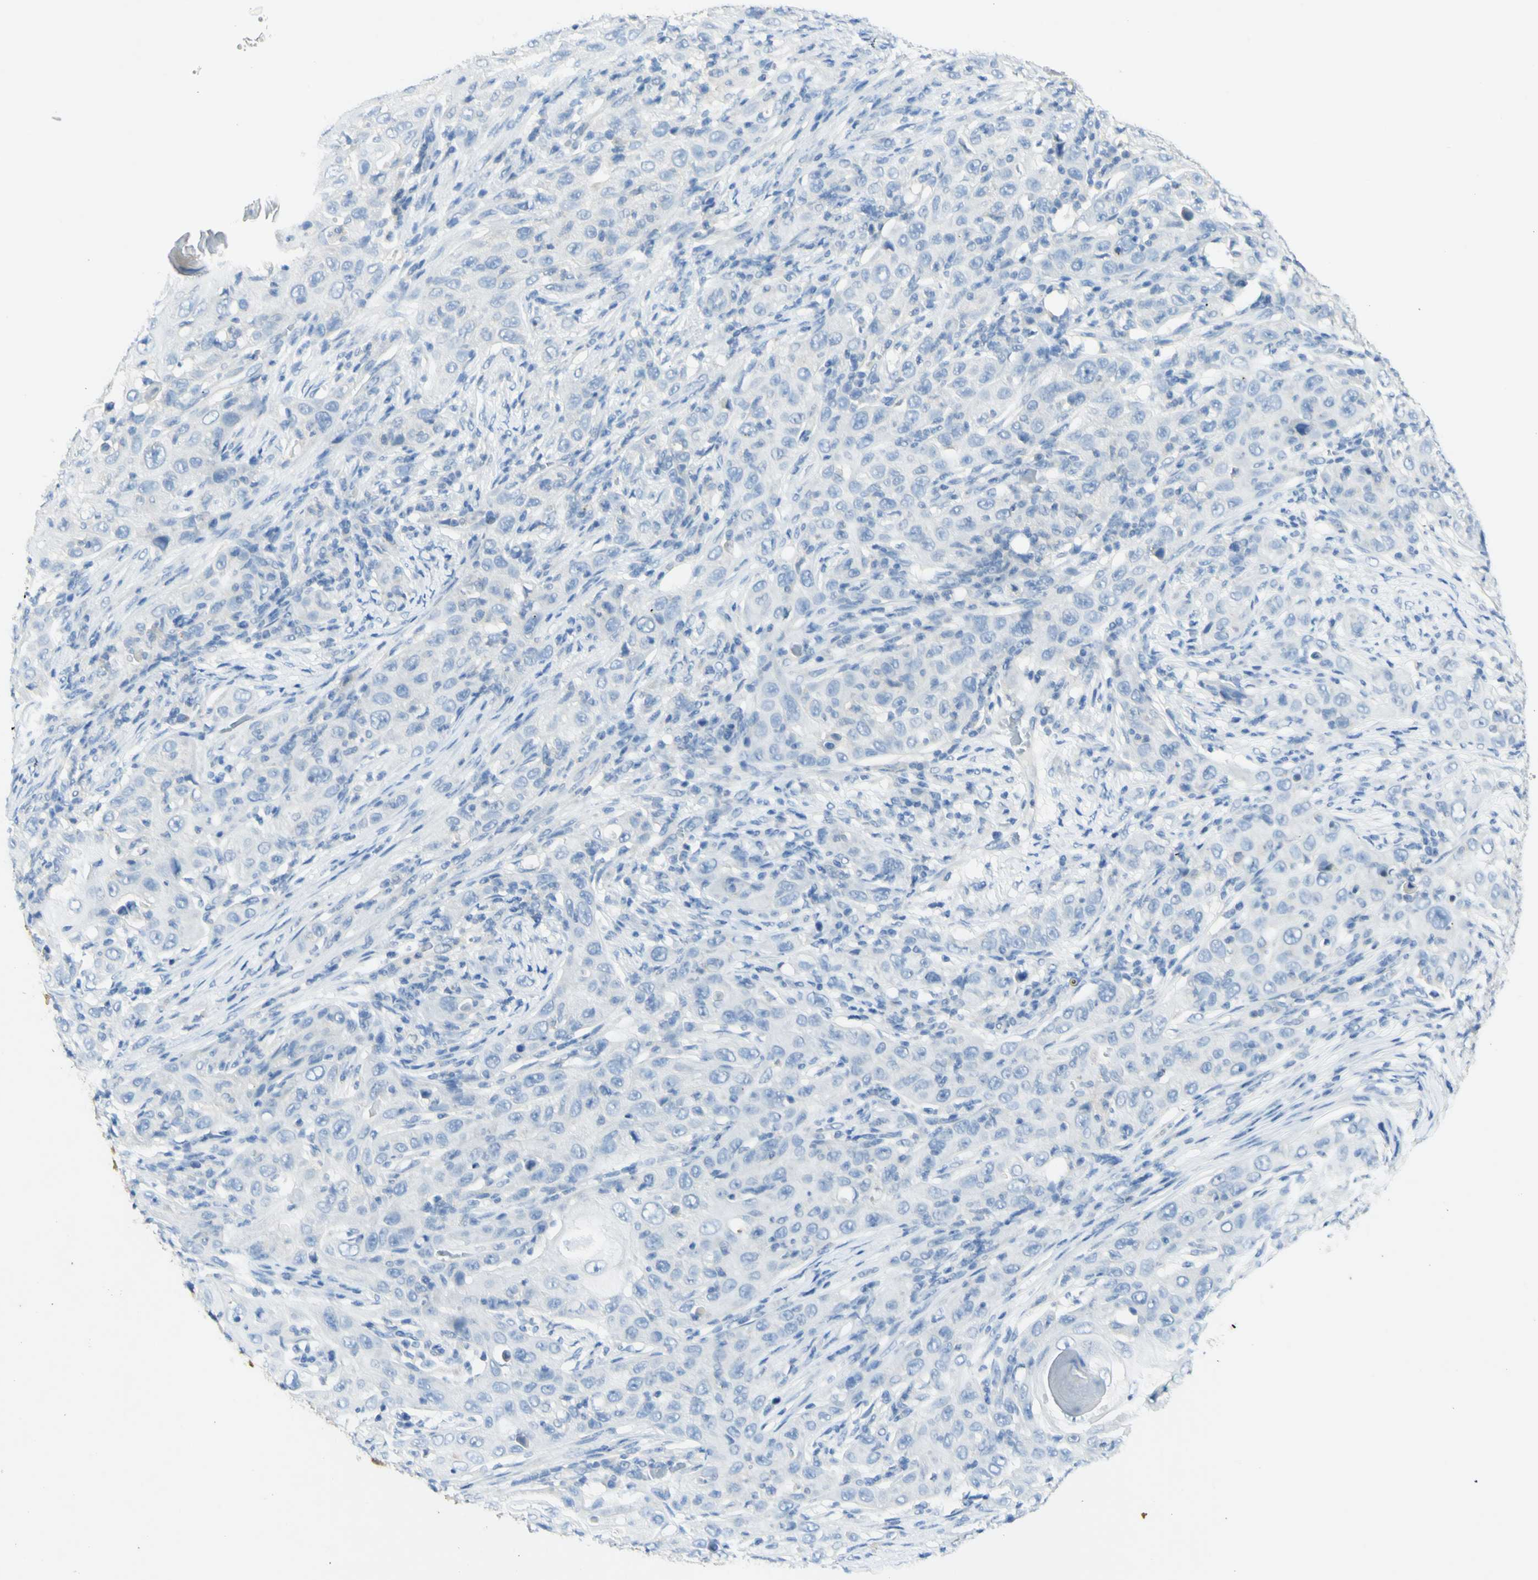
{"staining": {"intensity": "negative", "quantity": "none", "location": "none"}, "tissue": "skin cancer", "cell_type": "Tumor cells", "image_type": "cancer", "snomed": [{"axis": "morphology", "description": "Squamous cell carcinoma, NOS"}, {"axis": "topography", "description": "Skin"}], "caption": "Tumor cells are negative for protein expression in human skin cancer (squamous cell carcinoma). Nuclei are stained in blue.", "gene": "GDF15", "patient": {"sex": "female", "age": 88}}